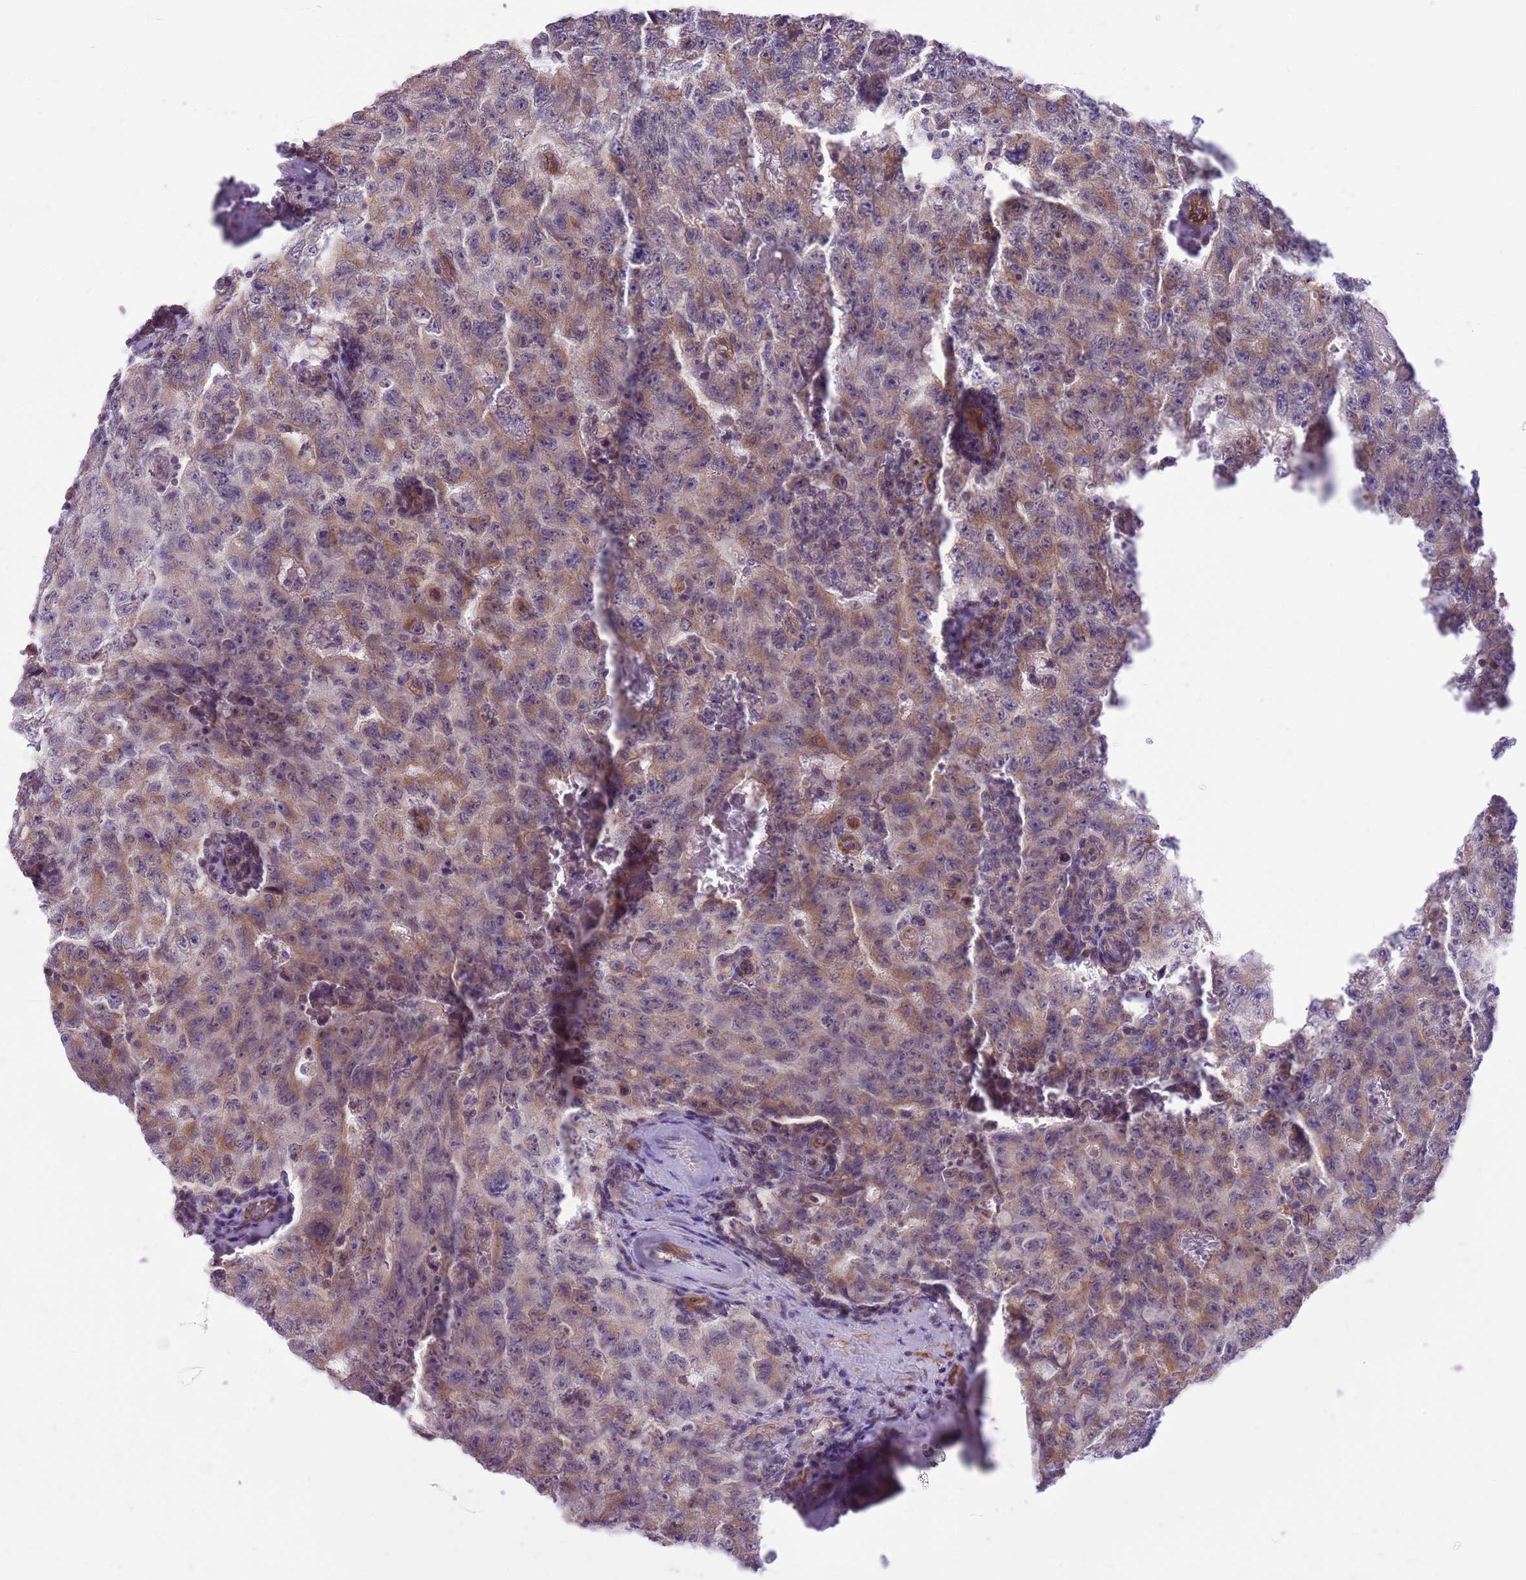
{"staining": {"intensity": "negative", "quantity": "none", "location": "none"}, "tissue": "testis cancer", "cell_type": "Tumor cells", "image_type": "cancer", "snomed": [{"axis": "morphology", "description": "Carcinoma, Embryonal, NOS"}, {"axis": "topography", "description": "Testis"}], "caption": "Tumor cells show no significant protein positivity in testis embryonal carcinoma. The staining is performed using DAB brown chromogen with nuclei counter-stained in using hematoxylin.", "gene": "GLCE", "patient": {"sex": "male", "age": 17}}